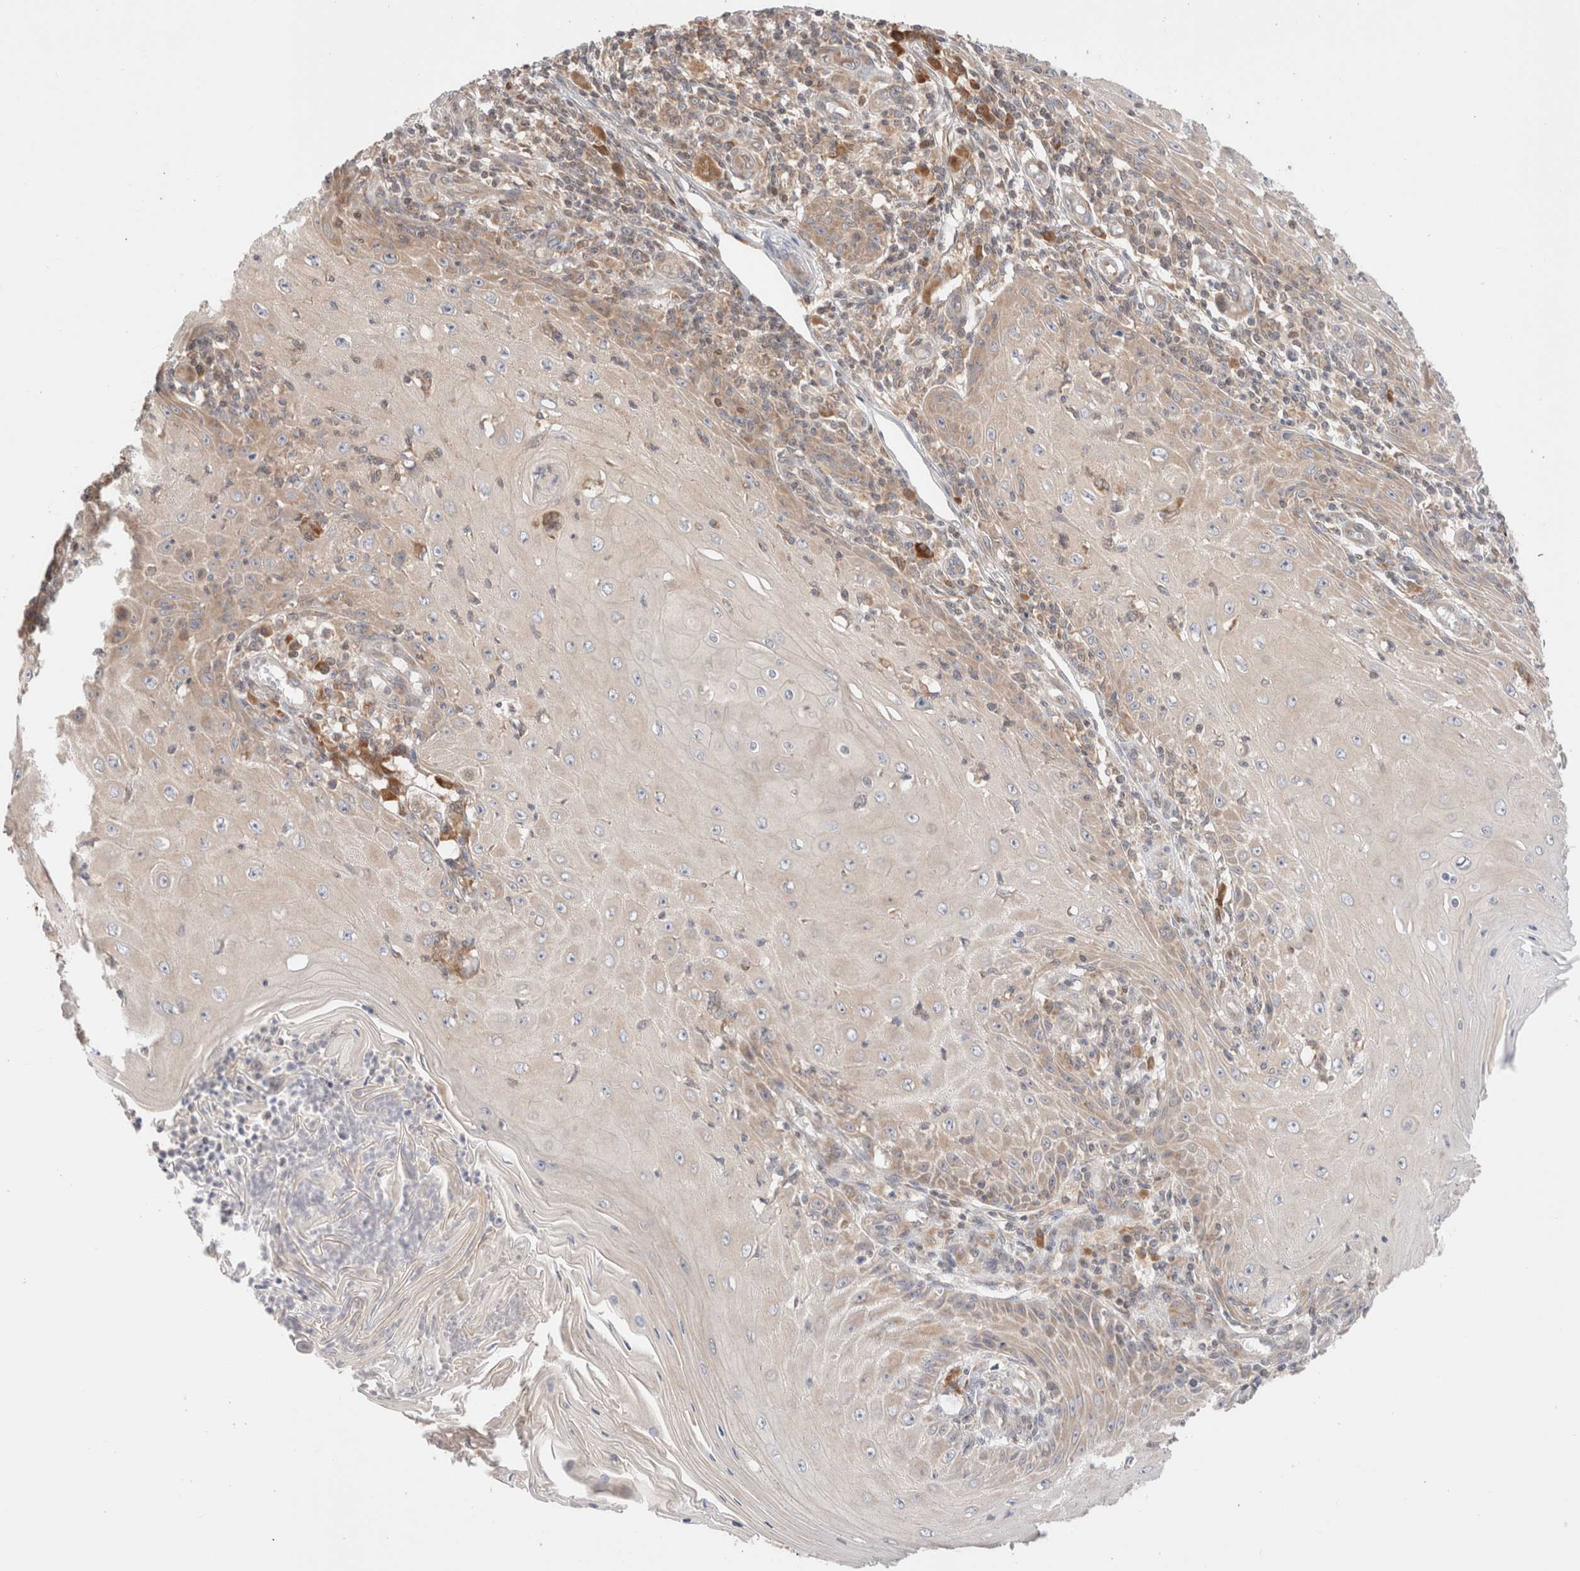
{"staining": {"intensity": "weak", "quantity": "25%-75%", "location": "cytoplasmic/membranous"}, "tissue": "skin cancer", "cell_type": "Tumor cells", "image_type": "cancer", "snomed": [{"axis": "morphology", "description": "Squamous cell carcinoma, NOS"}, {"axis": "topography", "description": "Skin"}], "caption": "About 25%-75% of tumor cells in squamous cell carcinoma (skin) exhibit weak cytoplasmic/membranous protein expression as visualized by brown immunohistochemical staining.", "gene": "XKR4", "patient": {"sex": "female", "age": 73}}